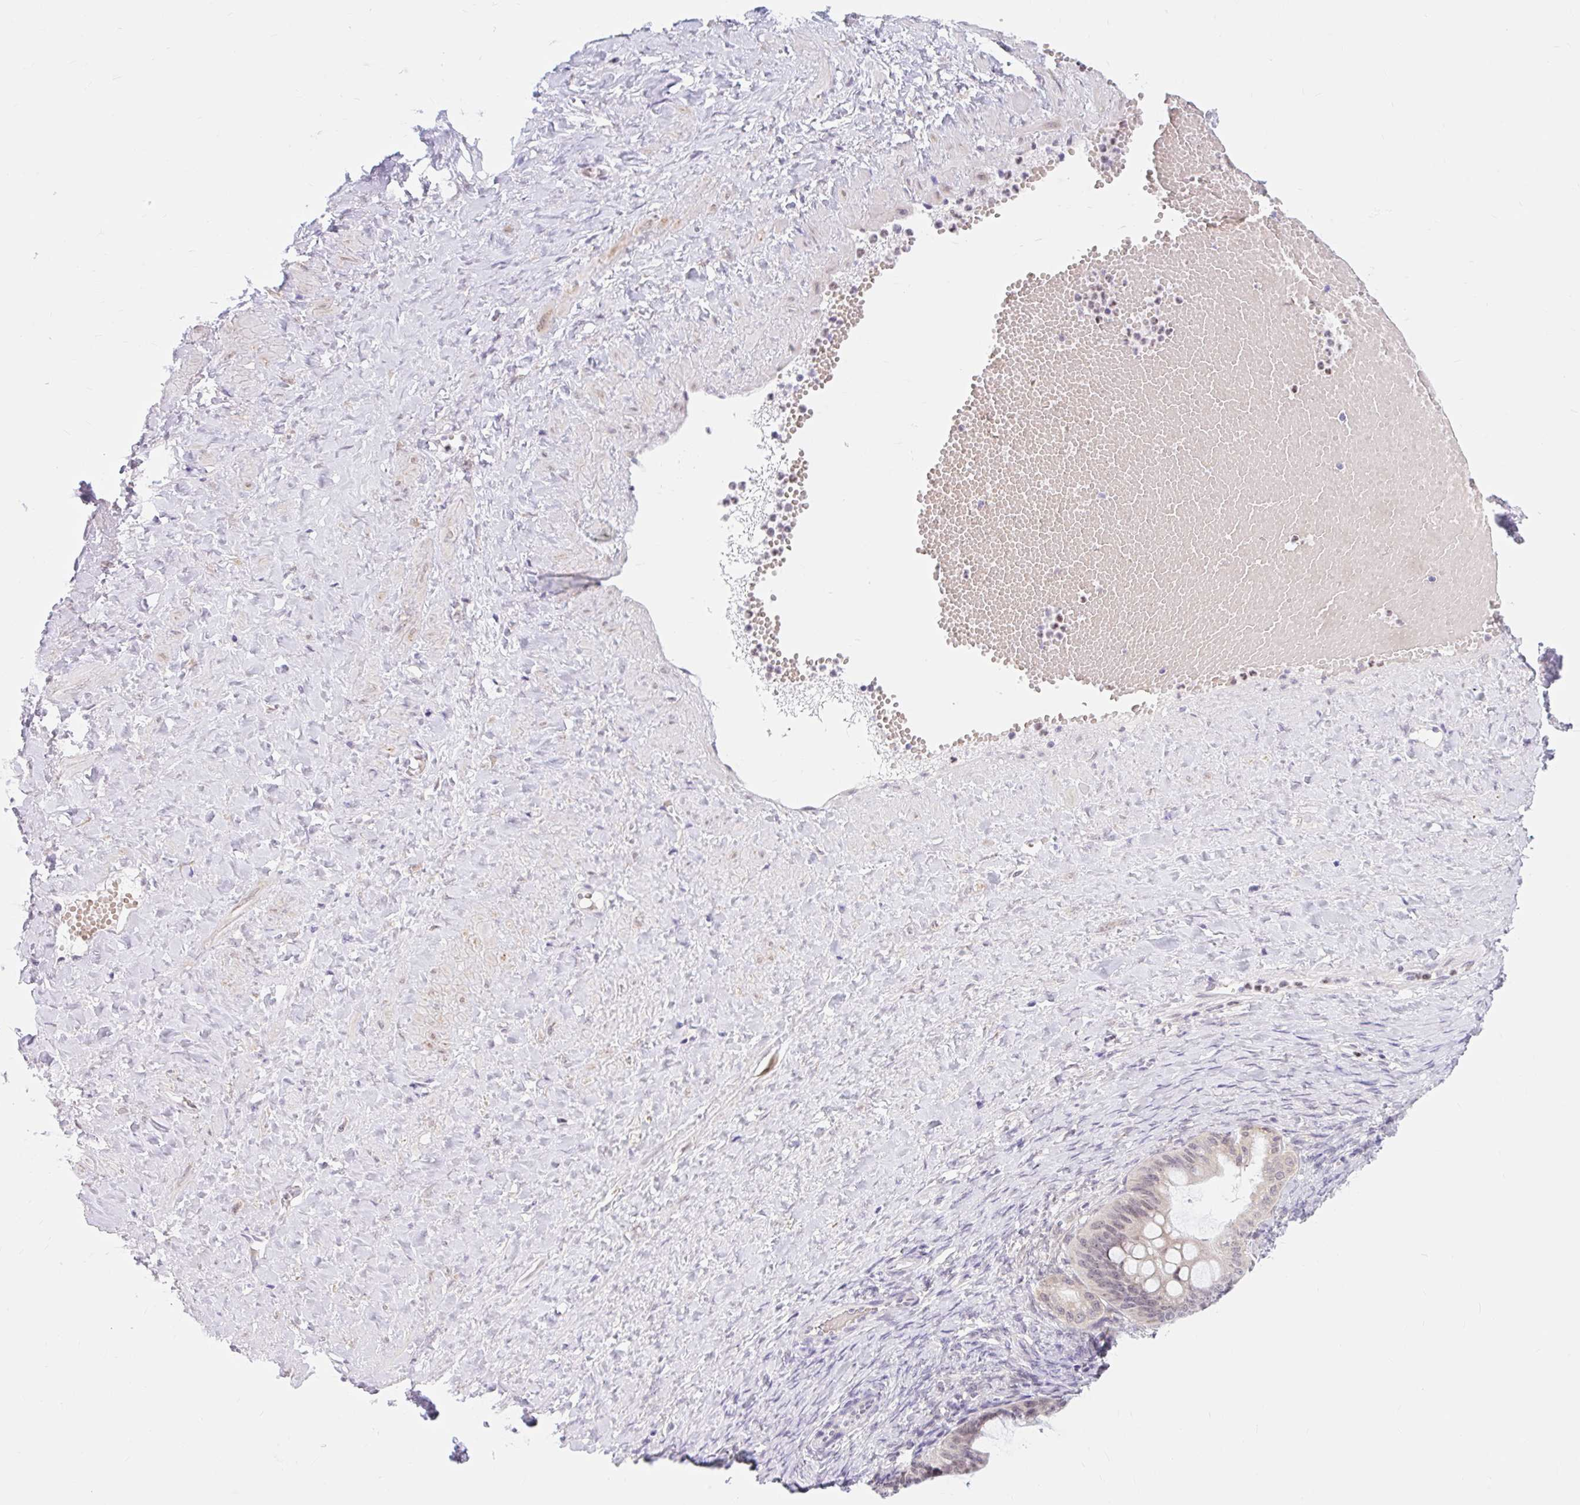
{"staining": {"intensity": "negative", "quantity": "none", "location": "none"}, "tissue": "ovarian cancer", "cell_type": "Tumor cells", "image_type": "cancer", "snomed": [{"axis": "morphology", "description": "Cystadenocarcinoma, mucinous, NOS"}, {"axis": "topography", "description": "Ovary"}], "caption": "An immunohistochemistry micrograph of ovarian cancer is shown. There is no staining in tumor cells of ovarian cancer.", "gene": "SRSF10", "patient": {"sex": "female", "age": 73}}